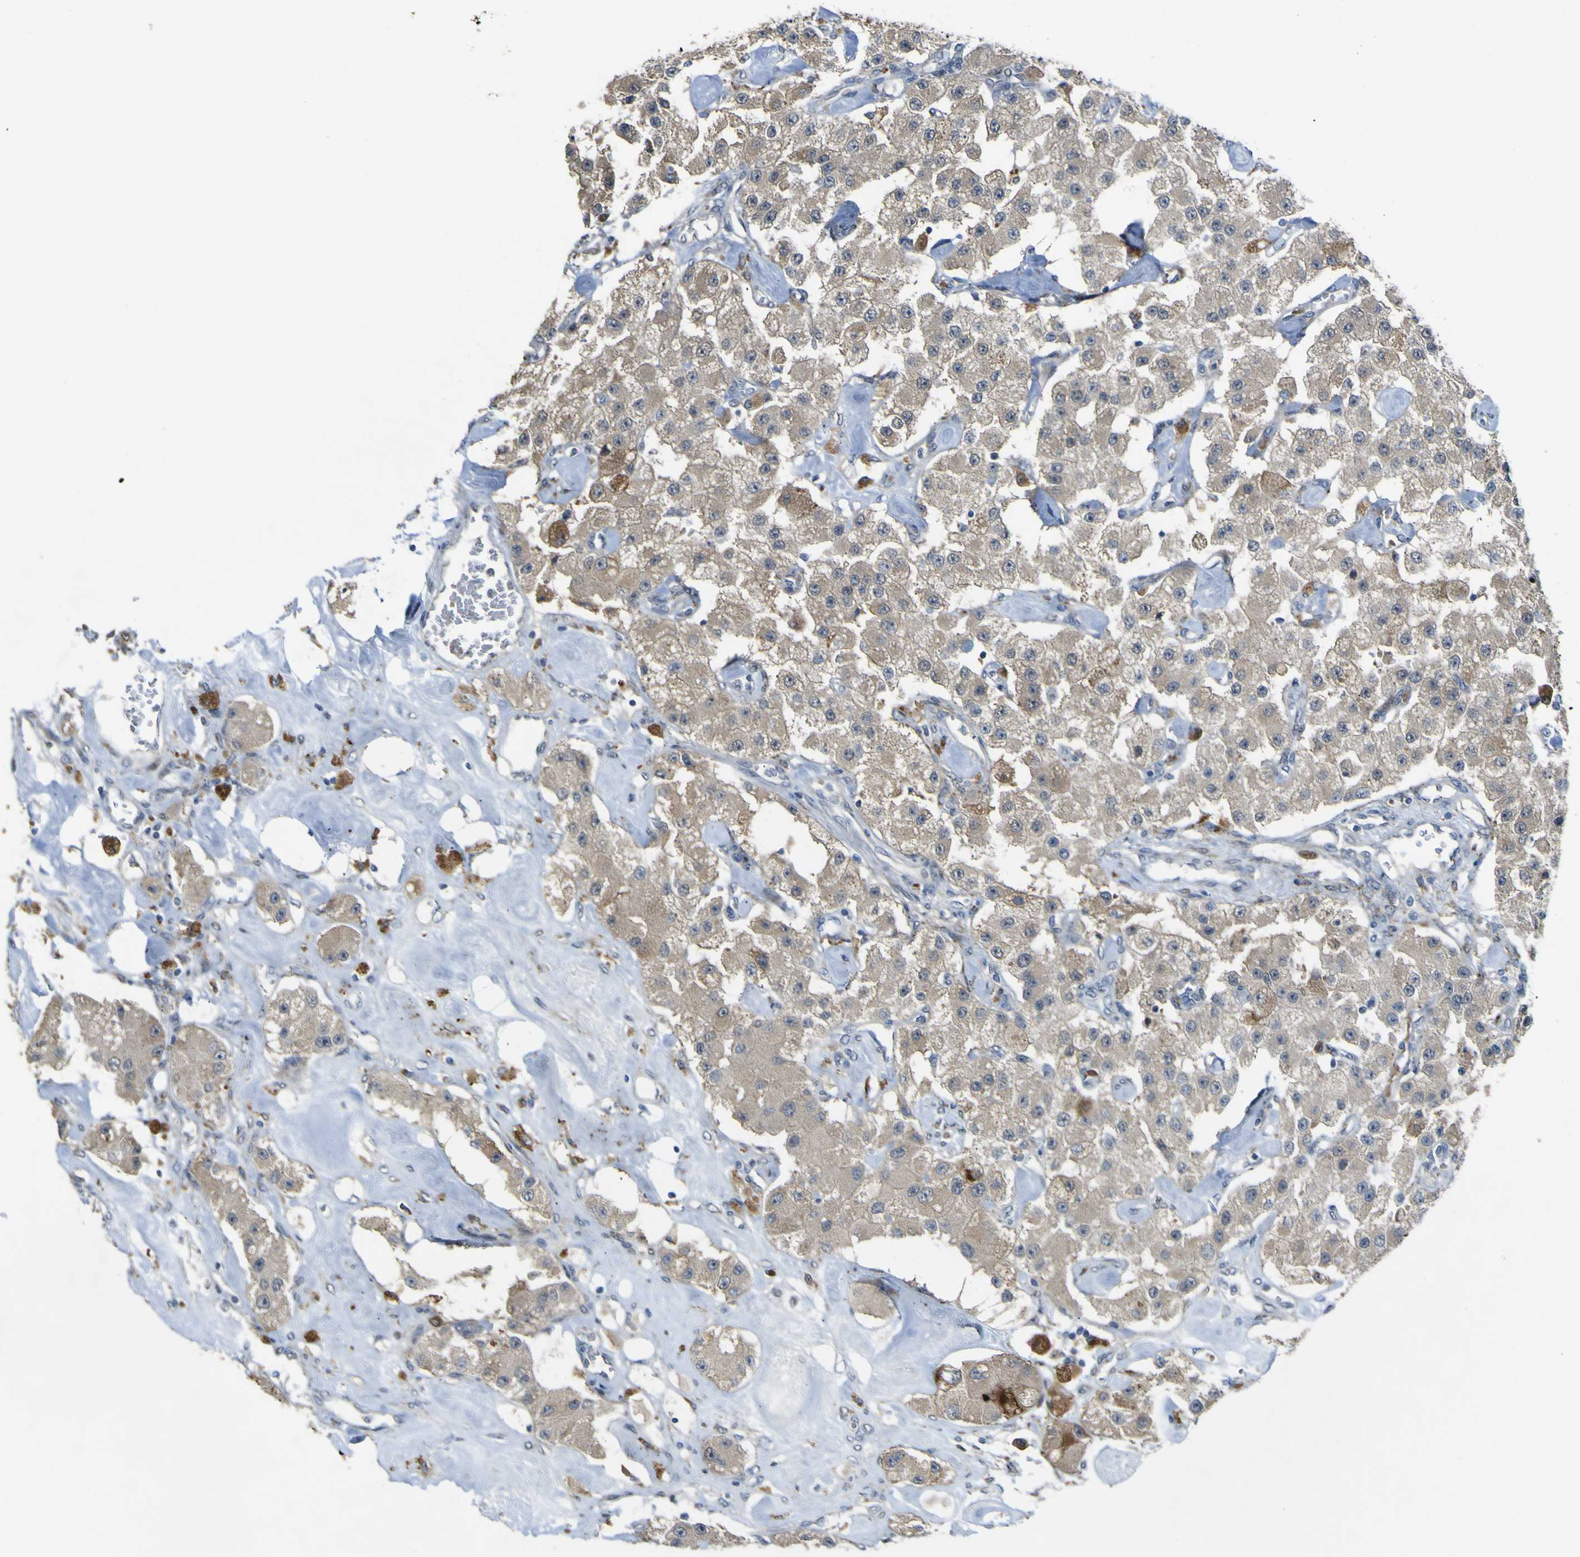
{"staining": {"intensity": "weak", "quantity": ">75%", "location": "cytoplasmic/membranous"}, "tissue": "carcinoid", "cell_type": "Tumor cells", "image_type": "cancer", "snomed": [{"axis": "morphology", "description": "Carcinoid, malignant, NOS"}, {"axis": "topography", "description": "Pancreas"}], "caption": "The histopathology image reveals a brown stain indicating the presence of a protein in the cytoplasmic/membranous of tumor cells in carcinoid.", "gene": "LBHD1", "patient": {"sex": "male", "age": 41}}